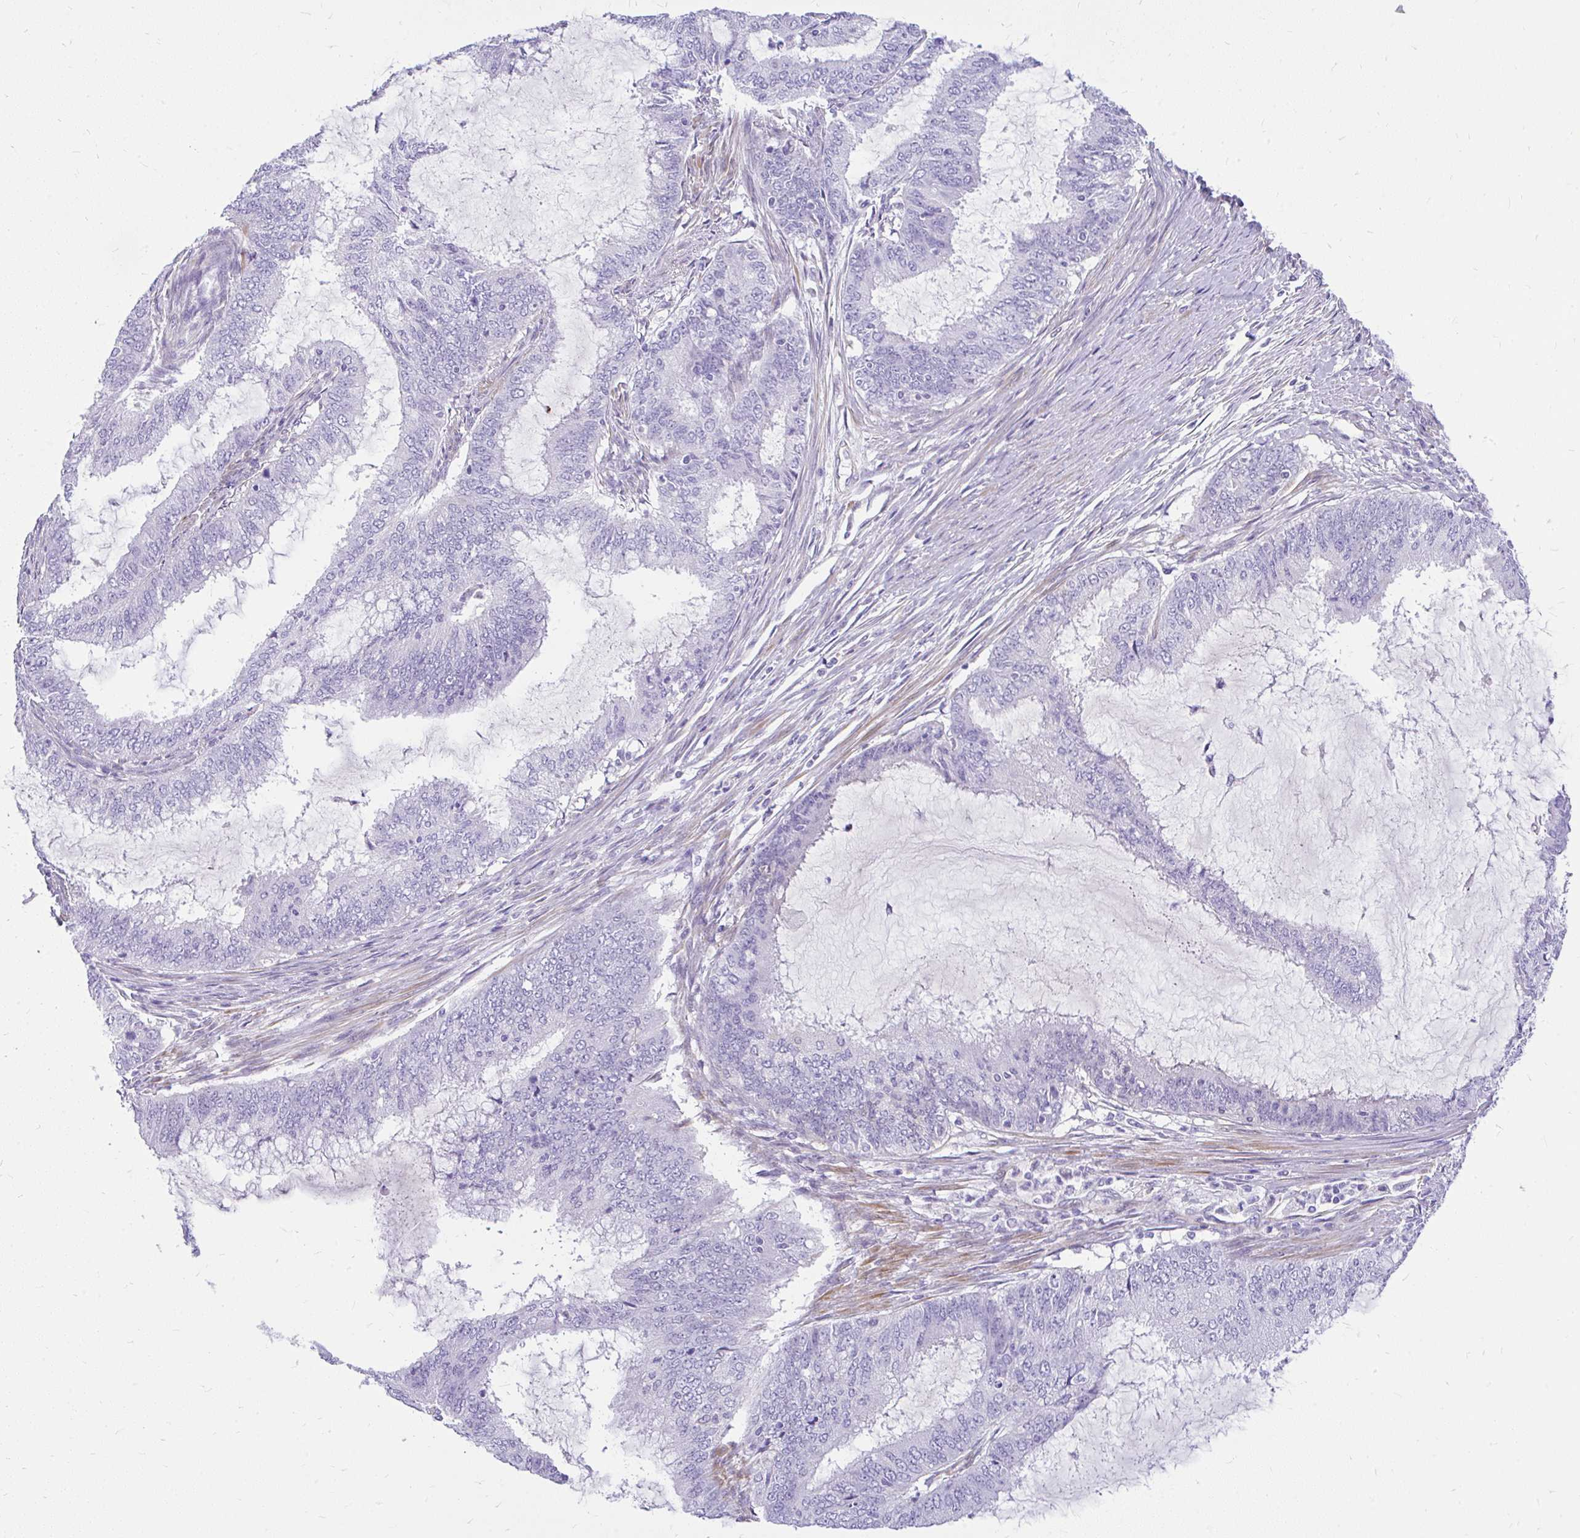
{"staining": {"intensity": "negative", "quantity": "none", "location": "none"}, "tissue": "endometrial cancer", "cell_type": "Tumor cells", "image_type": "cancer", "snomed": [{"axis": "morphology", "description": "Adenocarcinoma, NOS"}, {"axis": "topography", "description": "Endometrium"}], "caption": "DAB (3,3'-diaminobenzidine) immunohistochemical staining of endometrial cancer reveals no significant staining in tumor cells. (DAB IHC visualized using brightfield microscopy, high magnification).", "gene": "FAM83C", "patient": {"sex": "female", "age": 51}}